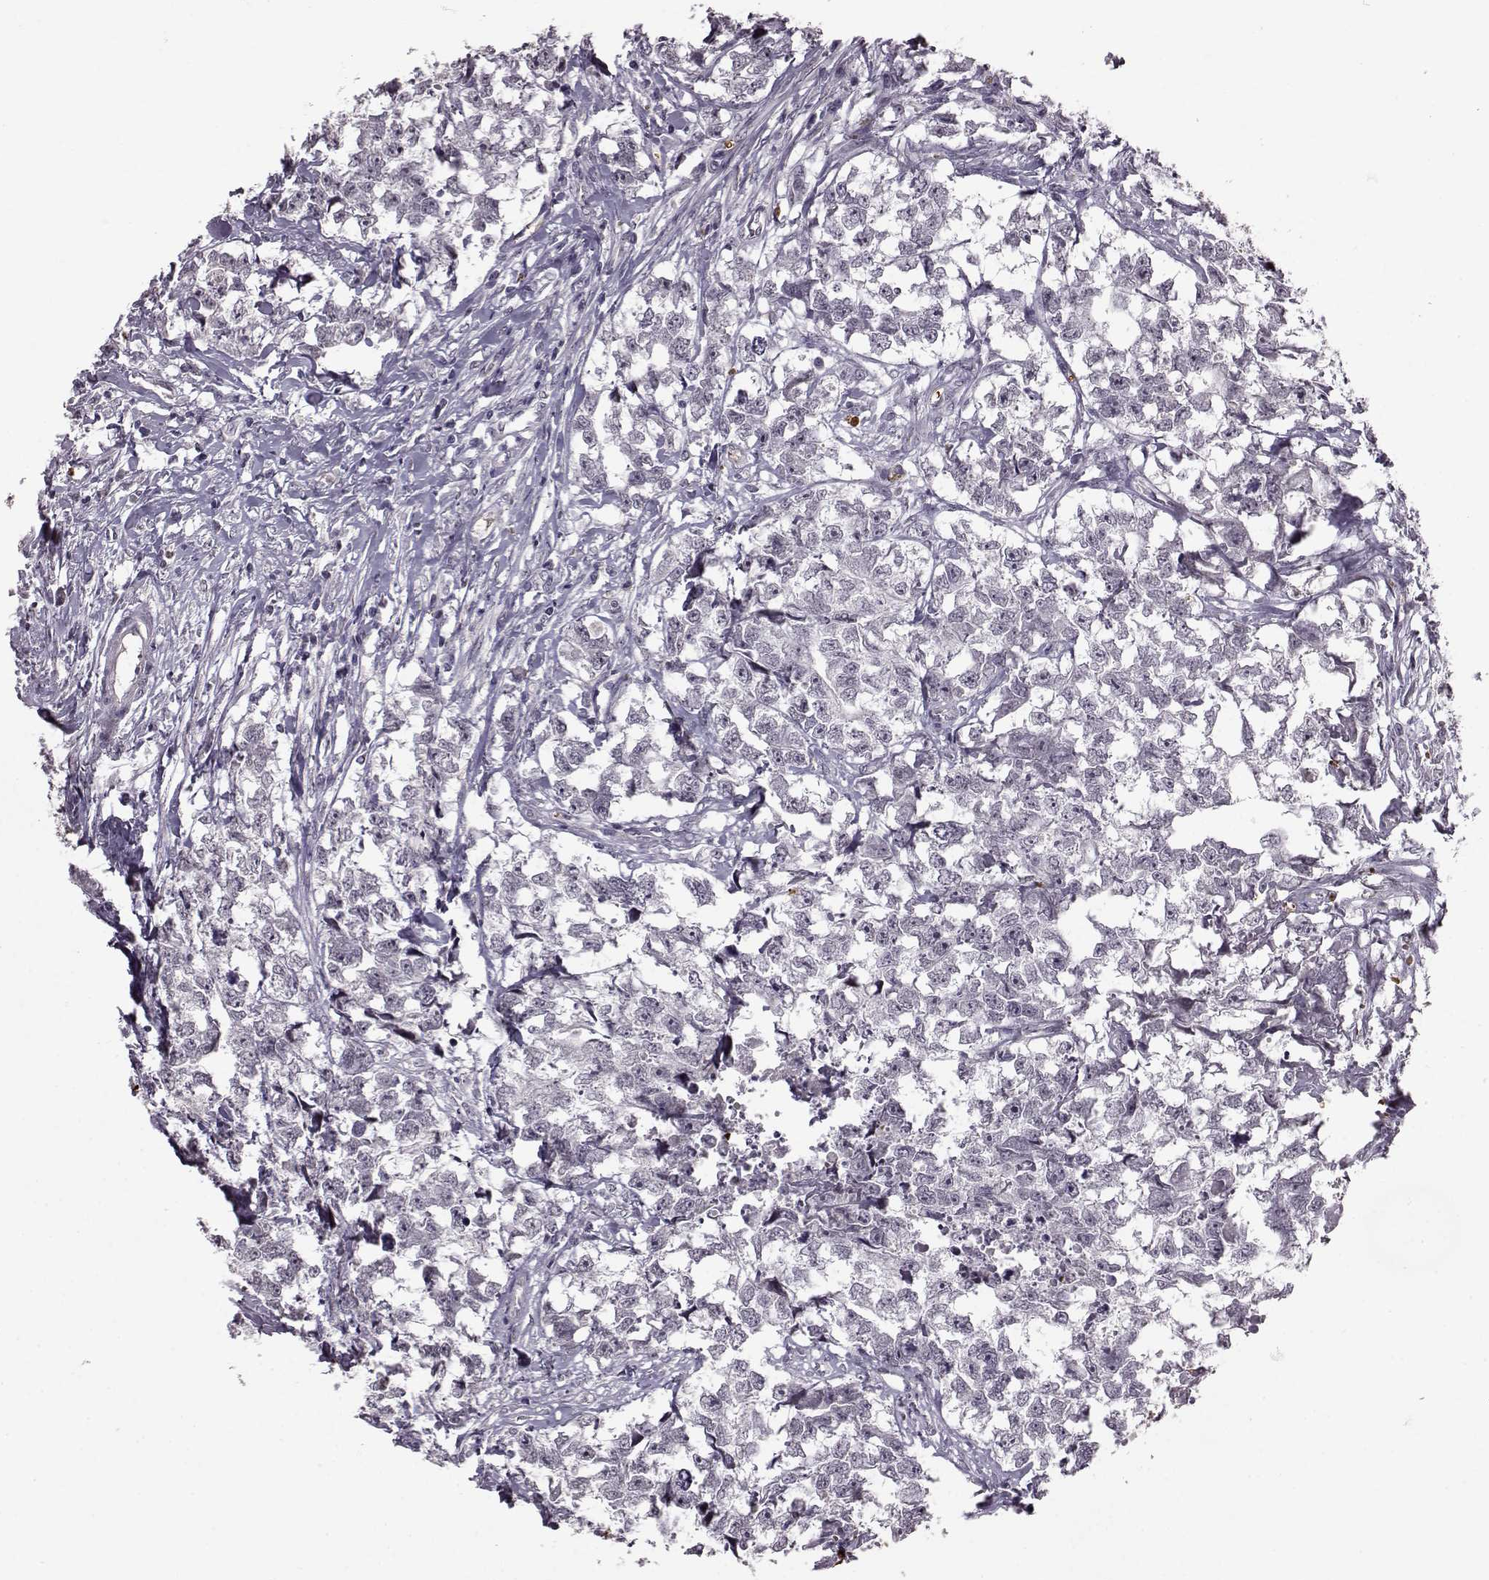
{"staining": {"intensity": "negative", "quantity": "none", "location": "none"}, "tissue": "testis cancer", "cell_type": "Tumor cells", "image_type": "cancer", "snomed": [{"axis": "morphology", "description": "Carcinoma, Embryonal, NOS"}, {"axis": "morphology", "description": "Teratoma, malignant, NOS"}, {"axis": "topography", "description": "Testis"}], "caption": "Testis cancer (teratoma (malignant)) was stained to show a protein in brown. There is no significant staining in tumor cells.", "gene": "PROP1", "patient": {"sex": "male", "age": 44}}